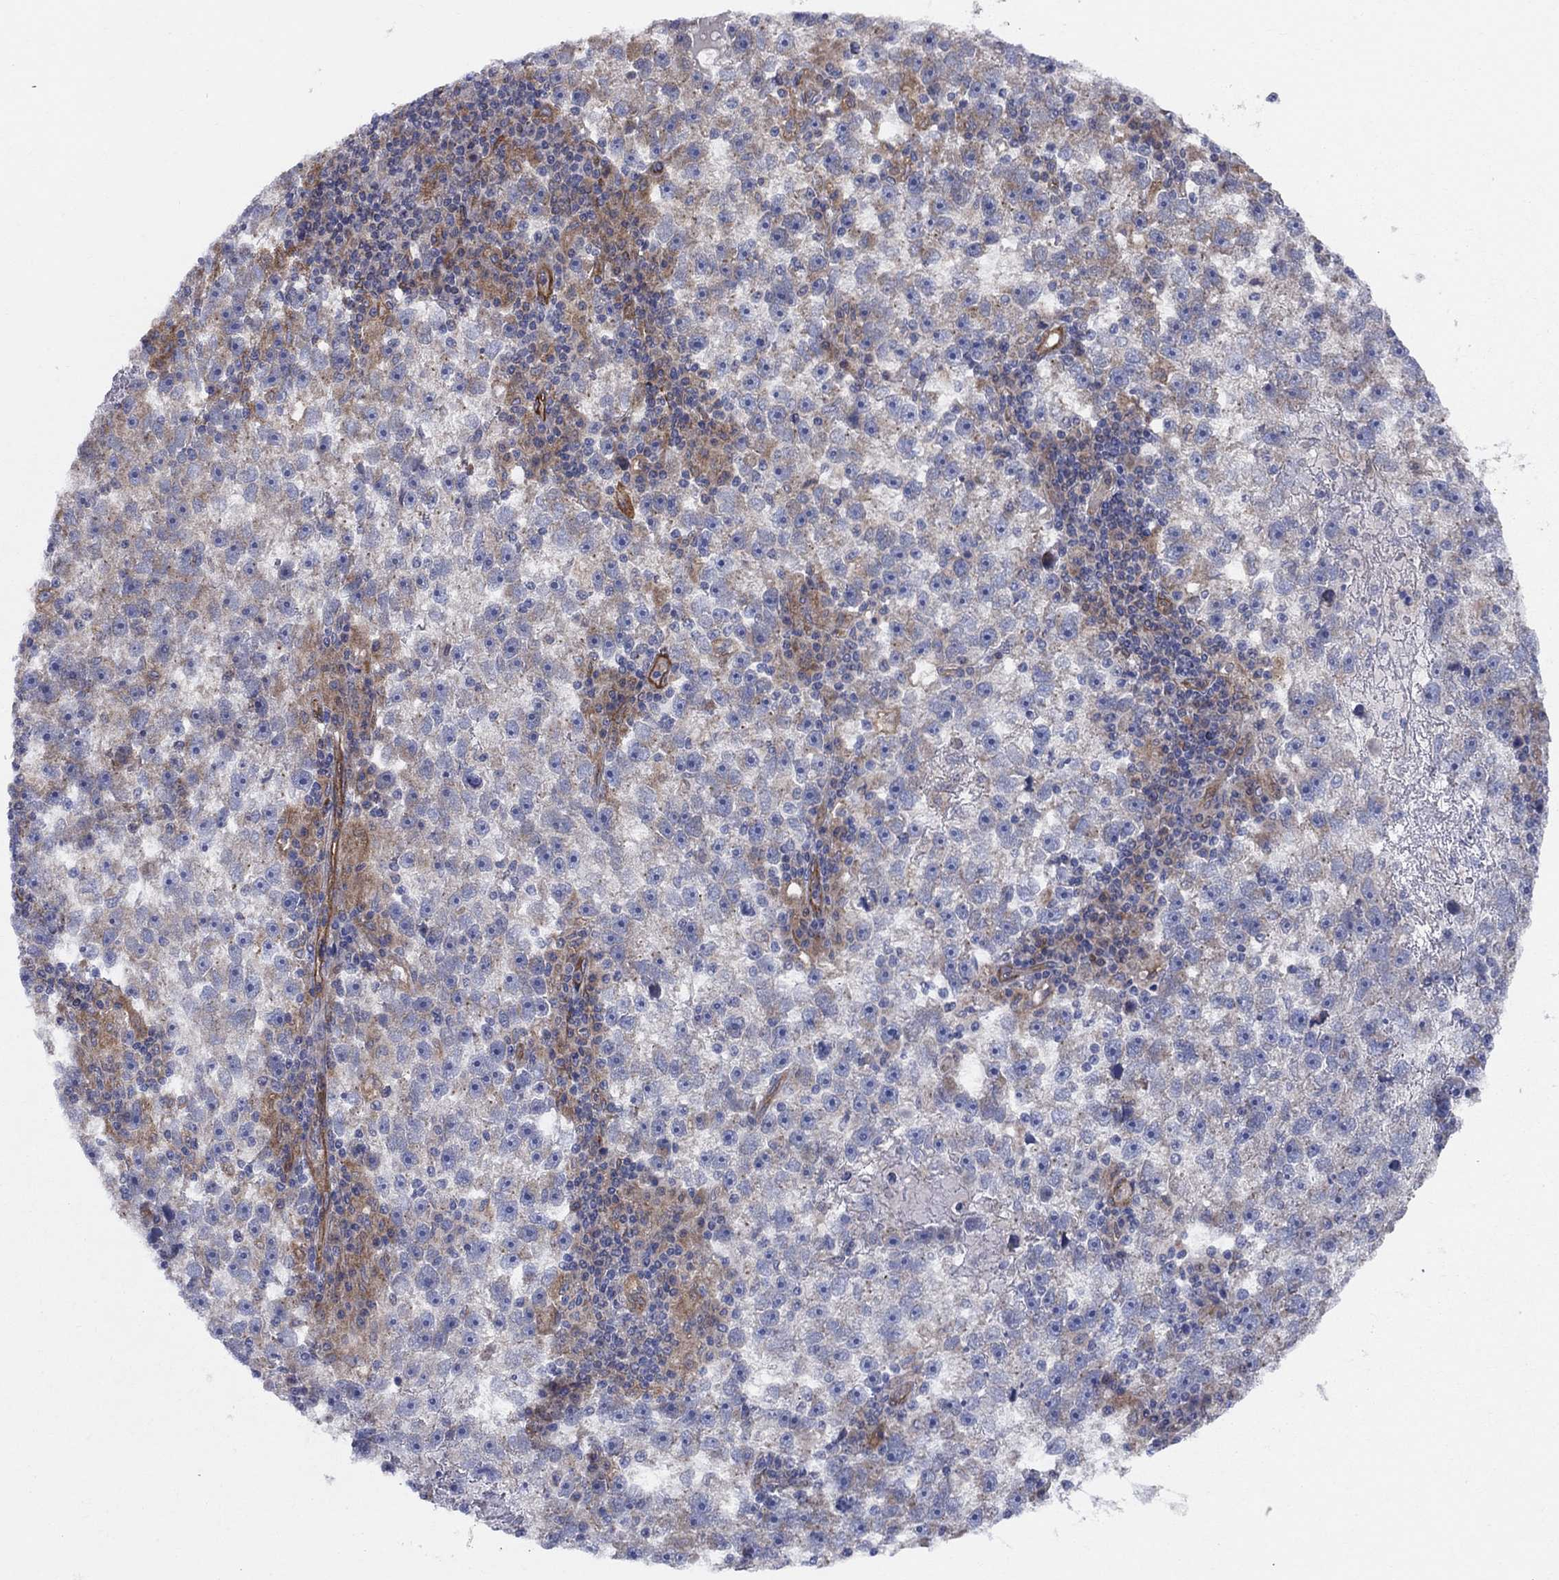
{"staining": {"intensity": "negative", "quantity": "none", "location": "none"}, "tissue": "testis cancer", "cell_type": "Tumor cells", "image_type": "cancer", "snomed": [{"axis": "morphology", "description": "Seminoma, NOS"}, {"axis": "topography", "description": "Testis"}], "caption": "A histopathology image of human testis cancer (seminoma) is negative for staining in tumor cells.", "gene": "EMP2", "patient": {"sex": "male", "age": 47}}